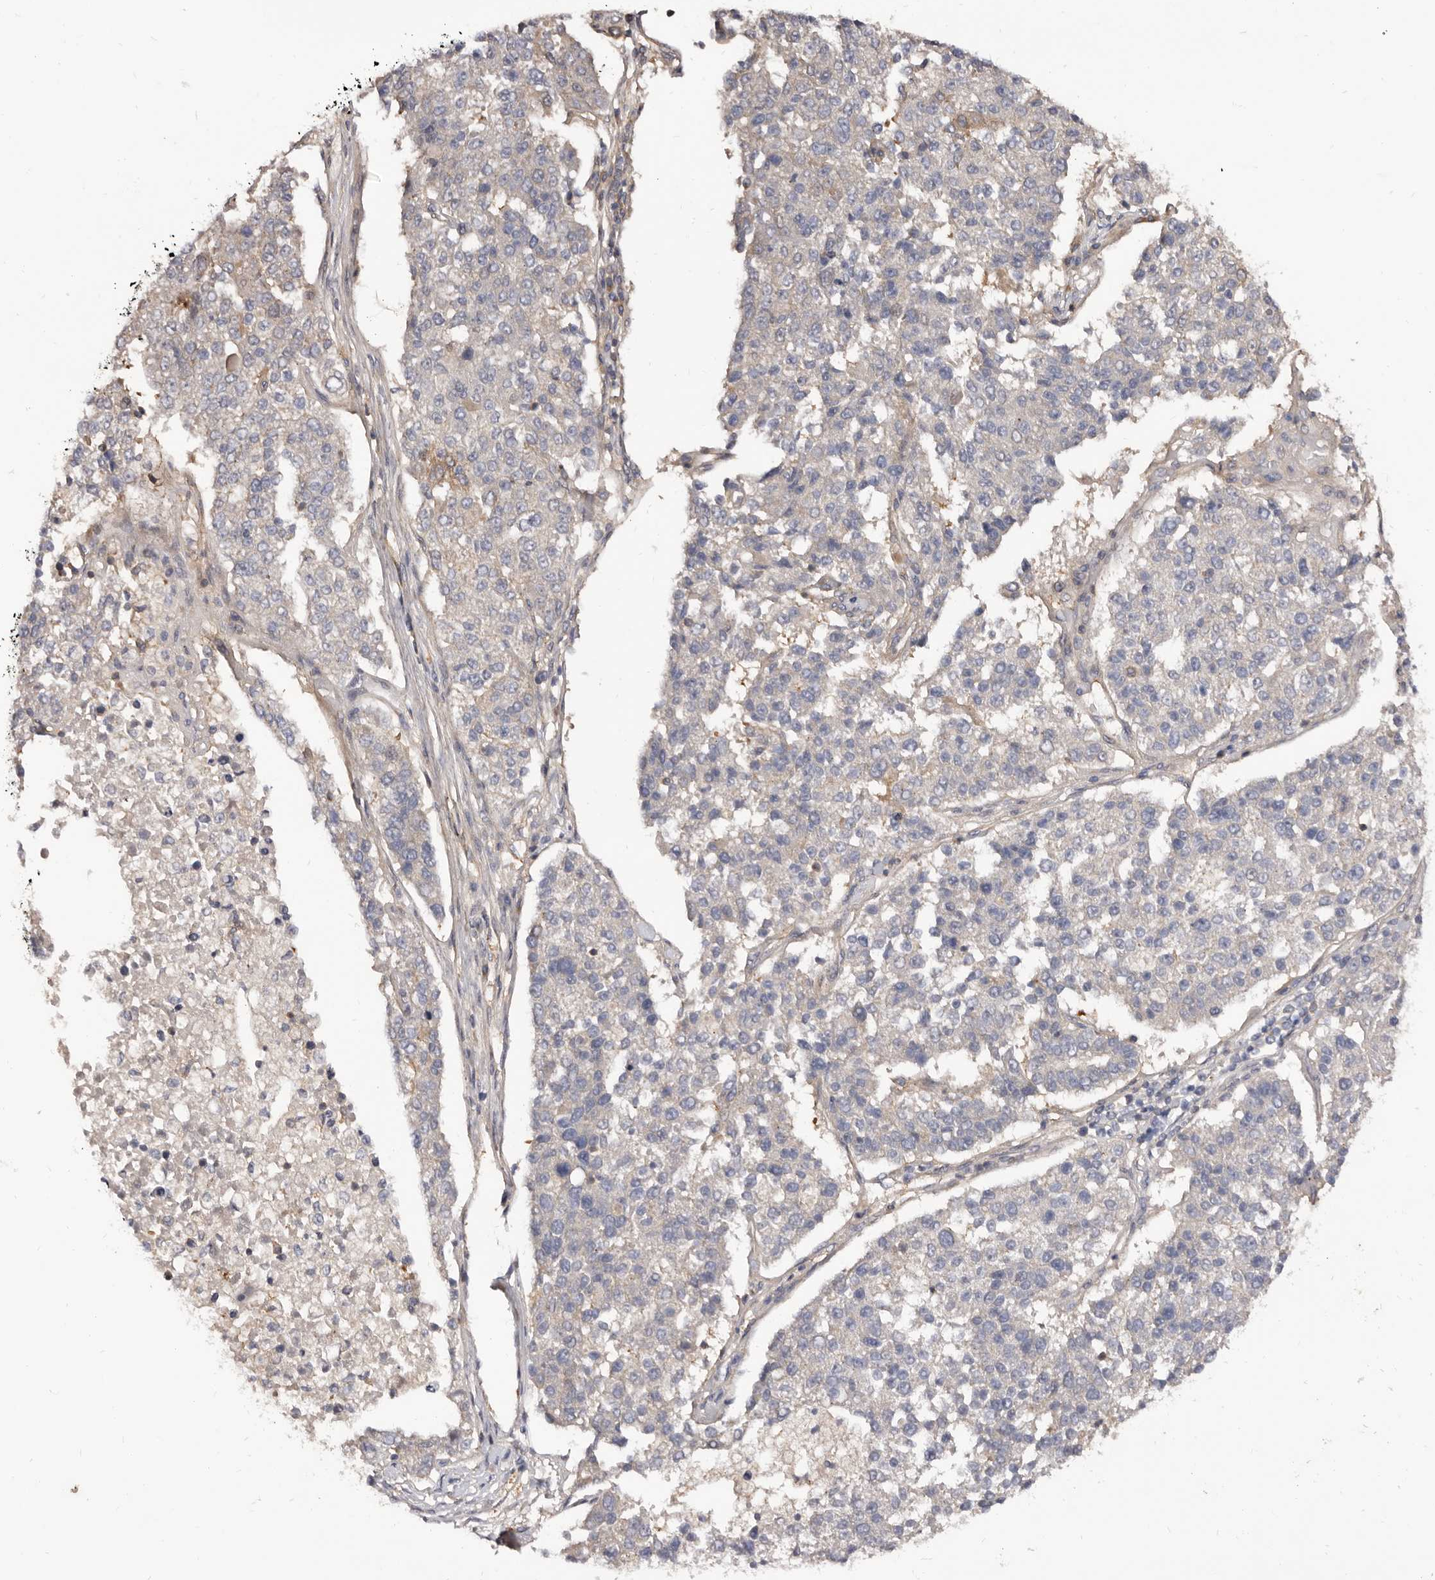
{"staining": {"intensity": "negative", "quantity": "none", "location": "none"}, "tissue": "pancreatic cancer", "cell_type": "Tumor cells", "image_type": "cancer", "snomed": [{"axis": "morphology", "description": "Adenocarcinoma, NOS"}, {"axis": "topography", "description": "Pancreas"}], "caption": "The image displays no staining of tumor cells in adenocarcinoma (pancreatic).", "gene": "ADAMTS20", "patient": {"sex": "female", "age": 61}}